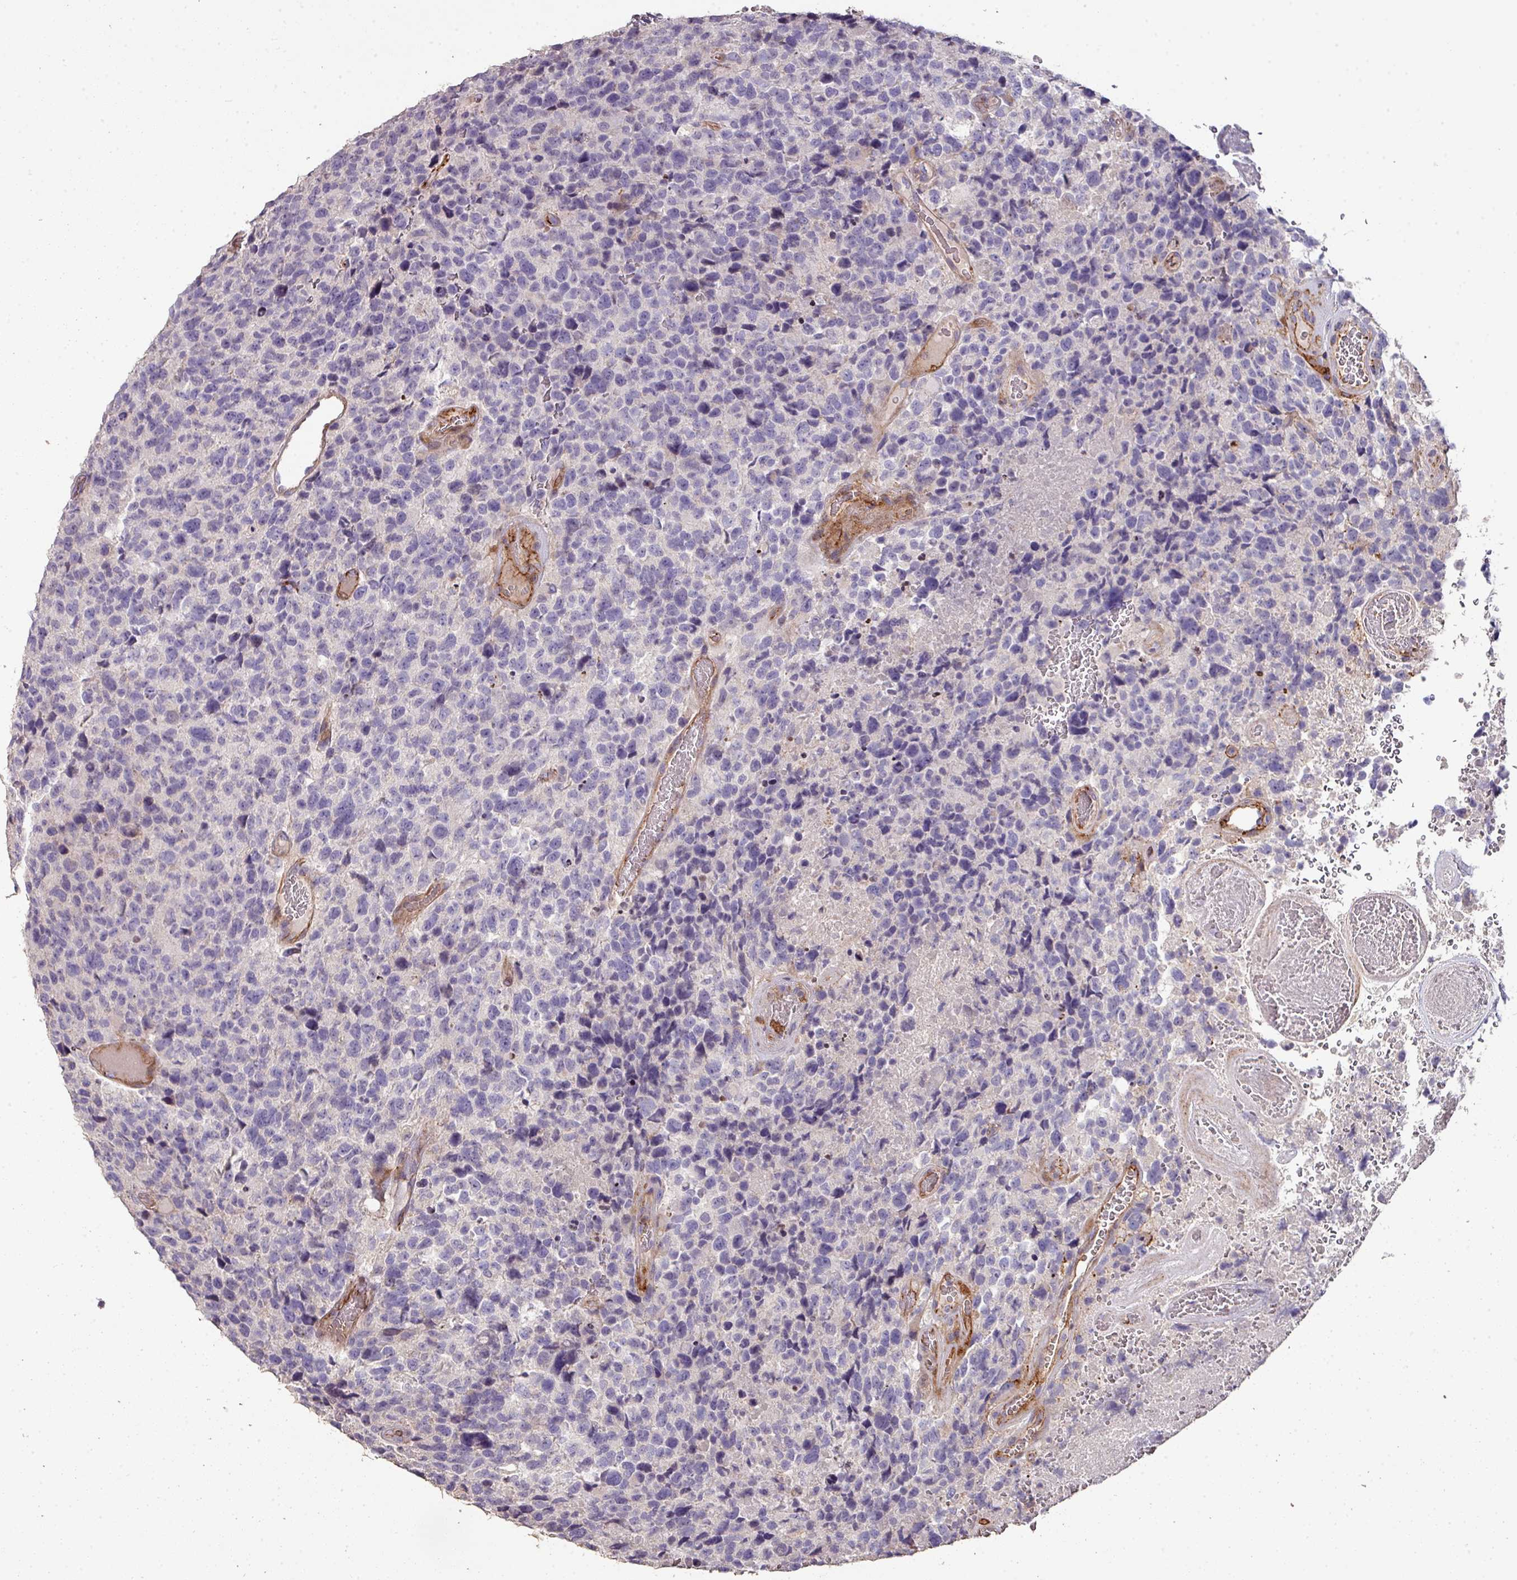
{"staining": {"intensity": "negative", "quantity": "none", "location": "none"}, "tissue": "glioma", "cell_type": "Tumor cells", "image_type": "cancer", "snomed": [{"axis": "morphology", "description": "Glioma, malignant, High grade"}, {"axis": "topography", "description": "Brain"}], "caption": "High power microscopy histopathology image of an IHC image of high-grade glioma (malignant), revealing no significant expression in tumor cells. (Brightfield microscopy of DAB (3,3'-diaminobenzidine) immunohistochemistry at high magnification).", "gene": "RPL23A", "patient": {"sex": "male", "age": 69}}